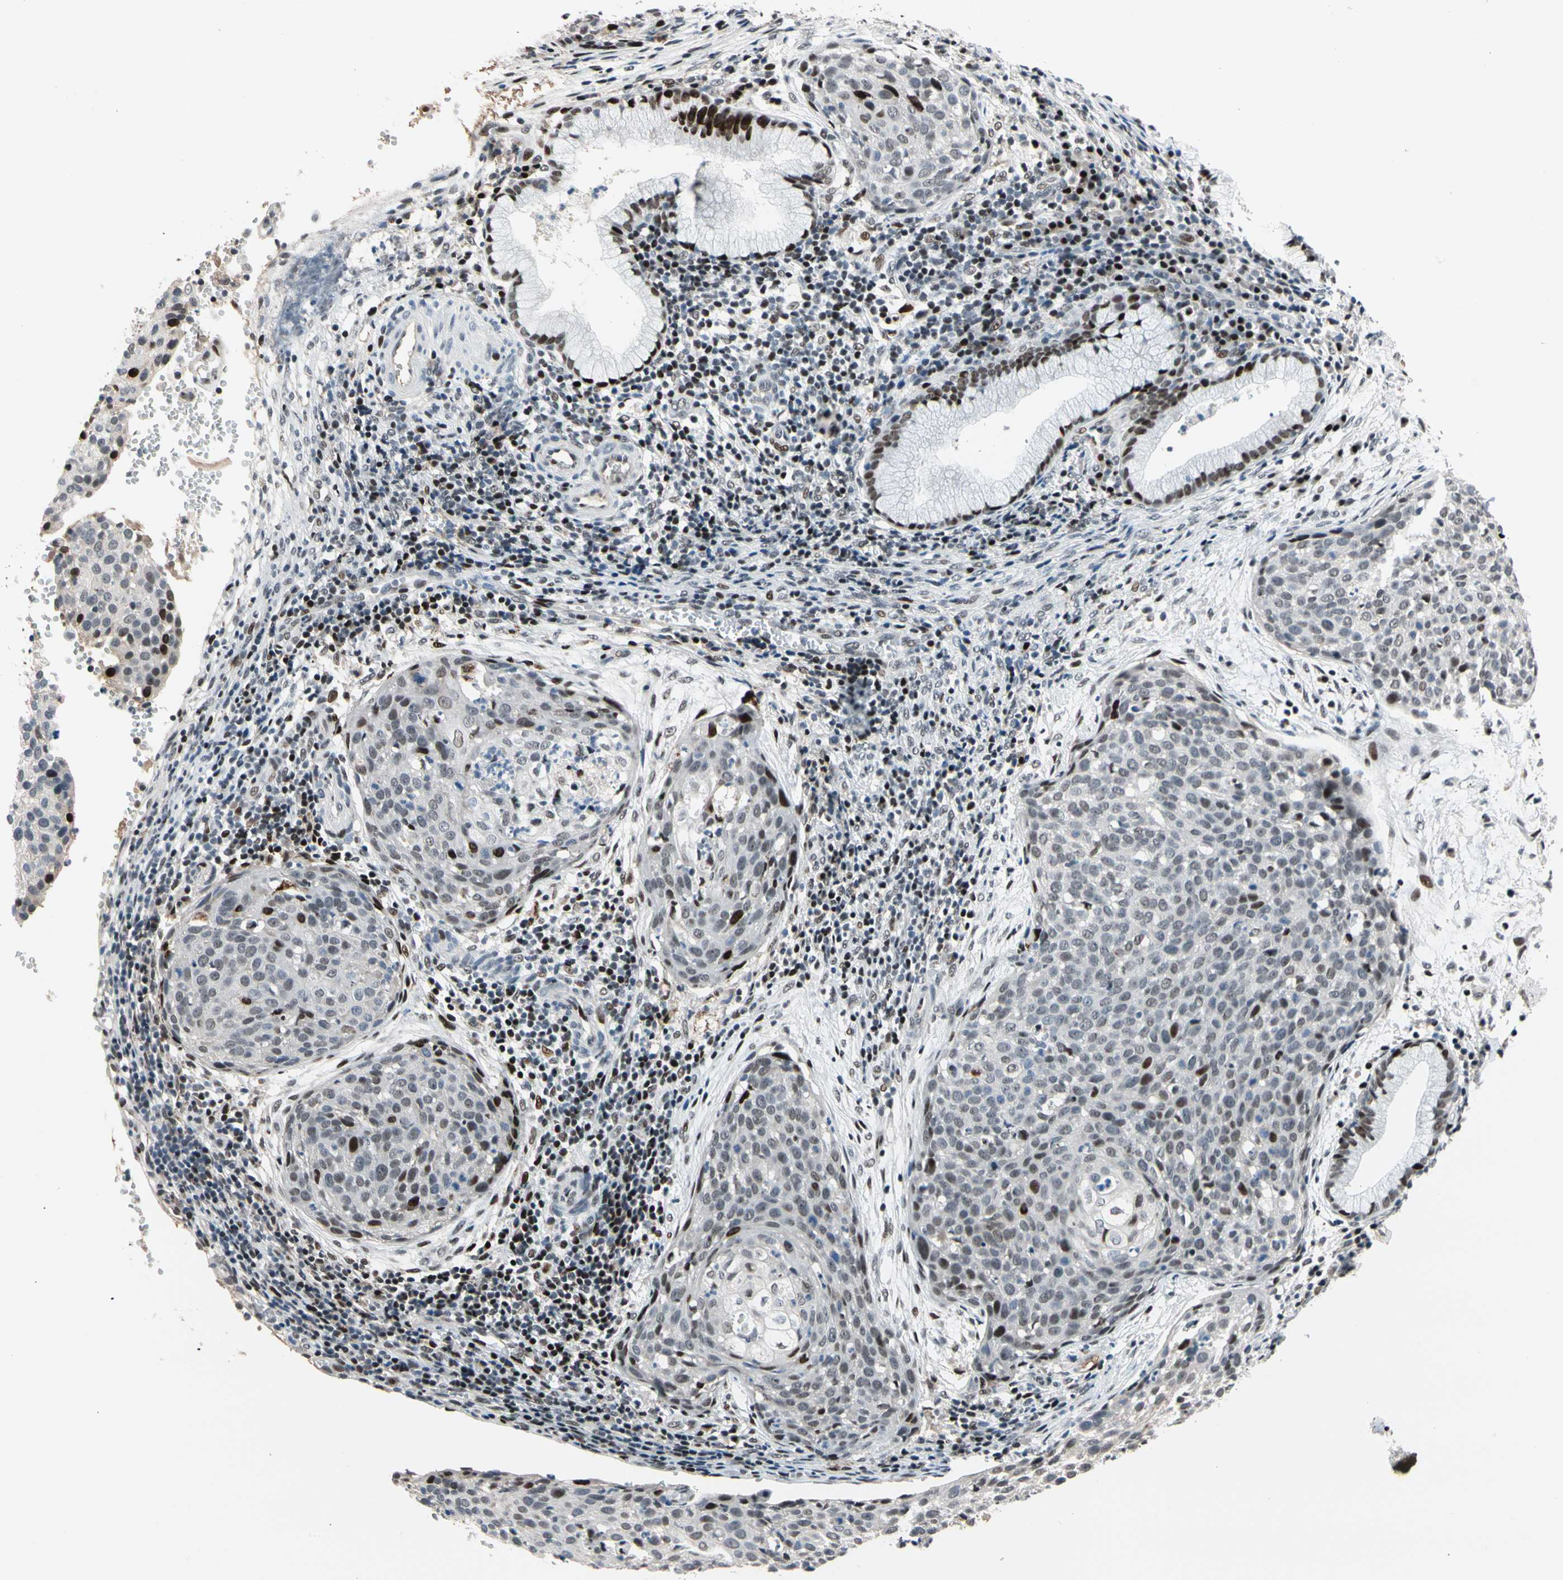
{"staining": {"intensity": "weak", "quantity": "25%-75%", "location": "nuclear"}, "tissue": "cervical cancer", "cell_type": "Tumor cells", "image_type": "cancer", "snomed": [{"axis": "morphology", "description": "Squamous cell carcinoma, NOS"}, {"axis": "topography", "description": "Cervix"}], "caption": "Cervical squamous cell carcinoma stained for a protein (brown) reveals weak nuclear positive positivity in about 25%-75% of tumor cells.", "gene": "FOXO3", "patient": {"sex": "female", "age": 38}}